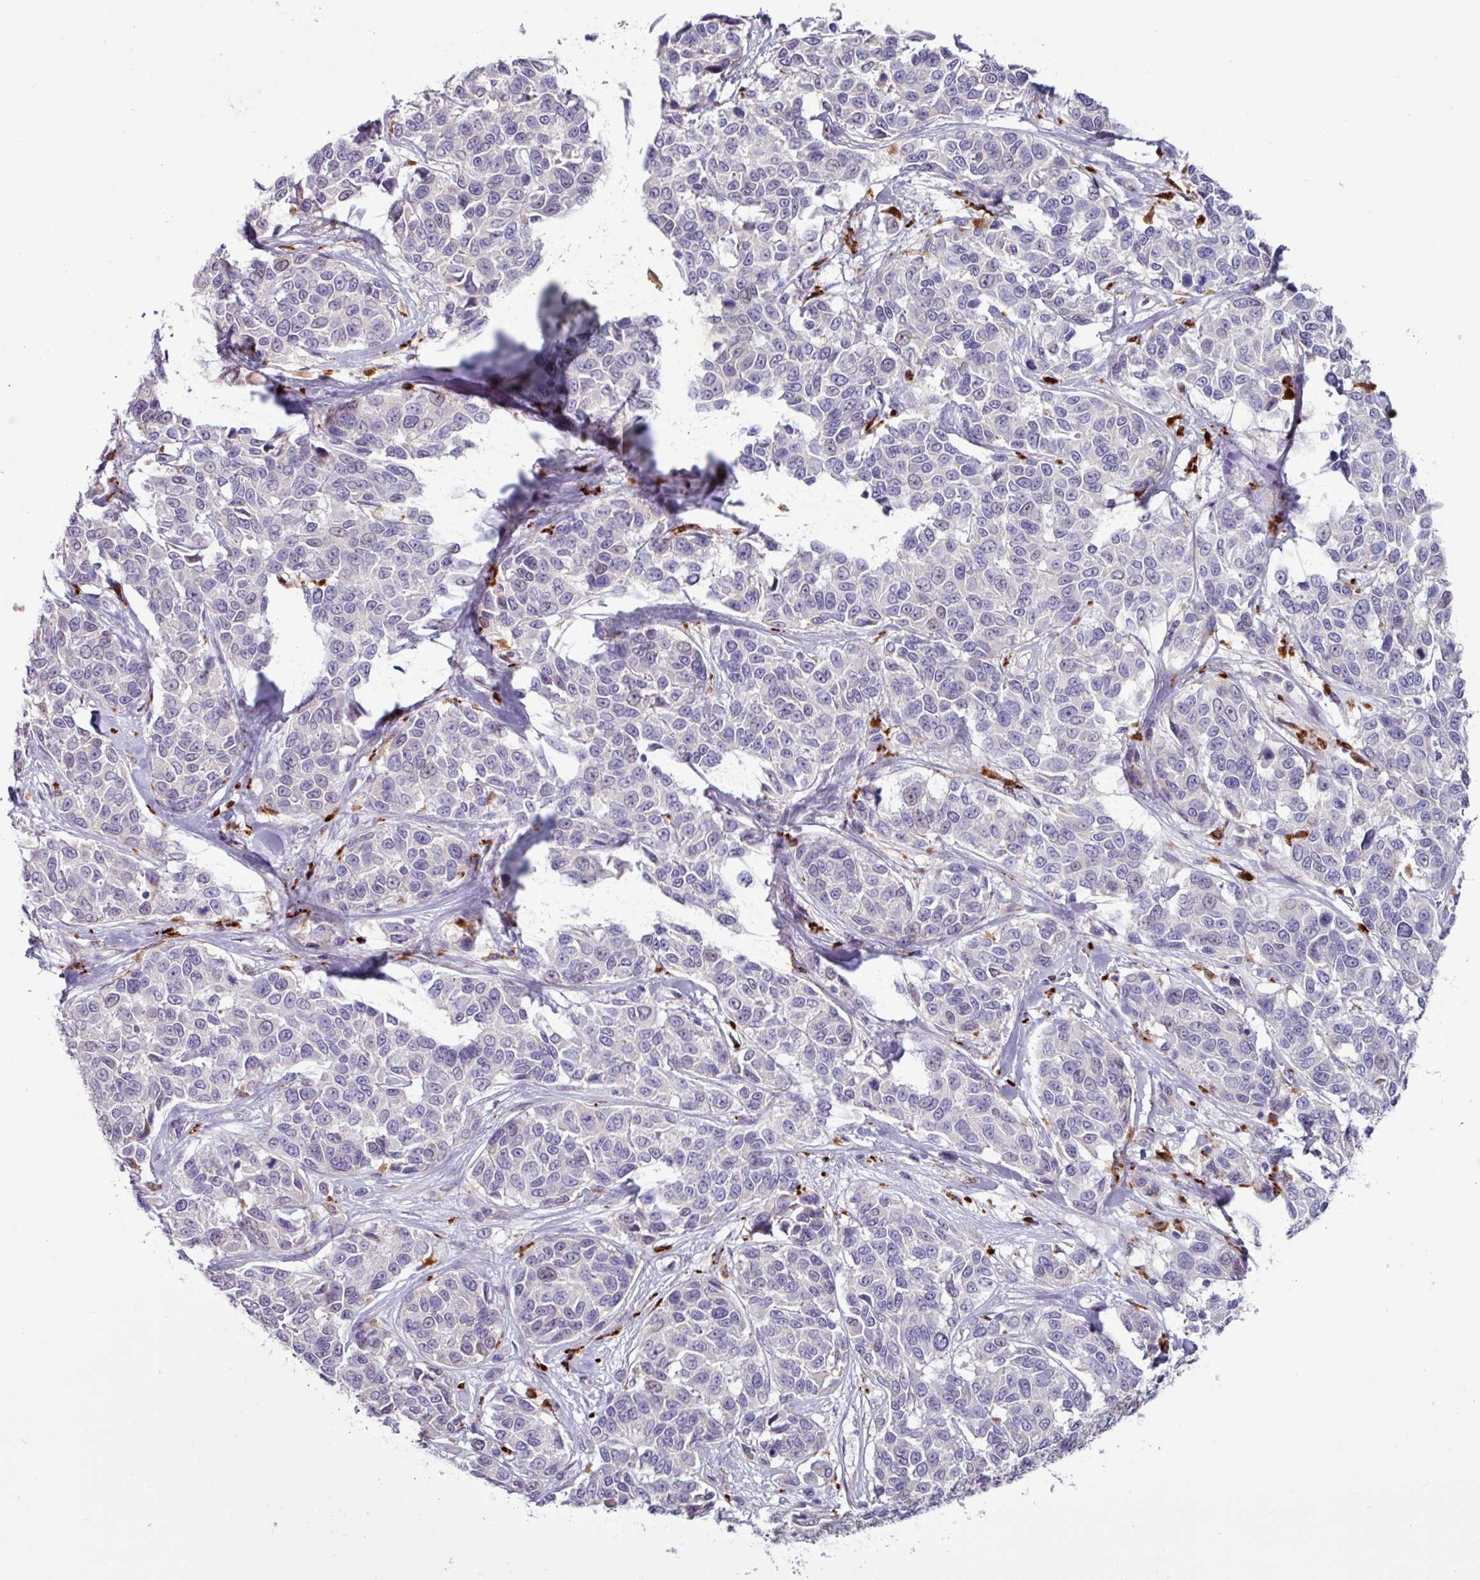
{"staining": {"intensity": "negative", "quantity": "none", "location": "none"}, "tissue": "melanoma", "cell_type": "Tumor cells", "image_type": "cancer", "snomed": [{"axis": "morphology", "description": "Malignant melanoma, NOS"}, {"axis": "topography", "description": "Skin"}], "caption": "A high-resolution photomicrograph shows immunohistochemistry staining of melanoma, which displays no significant positivity in tumor cells.", "gene": "AMIGO2", "patient": {"sex": "female", "age": 66}}